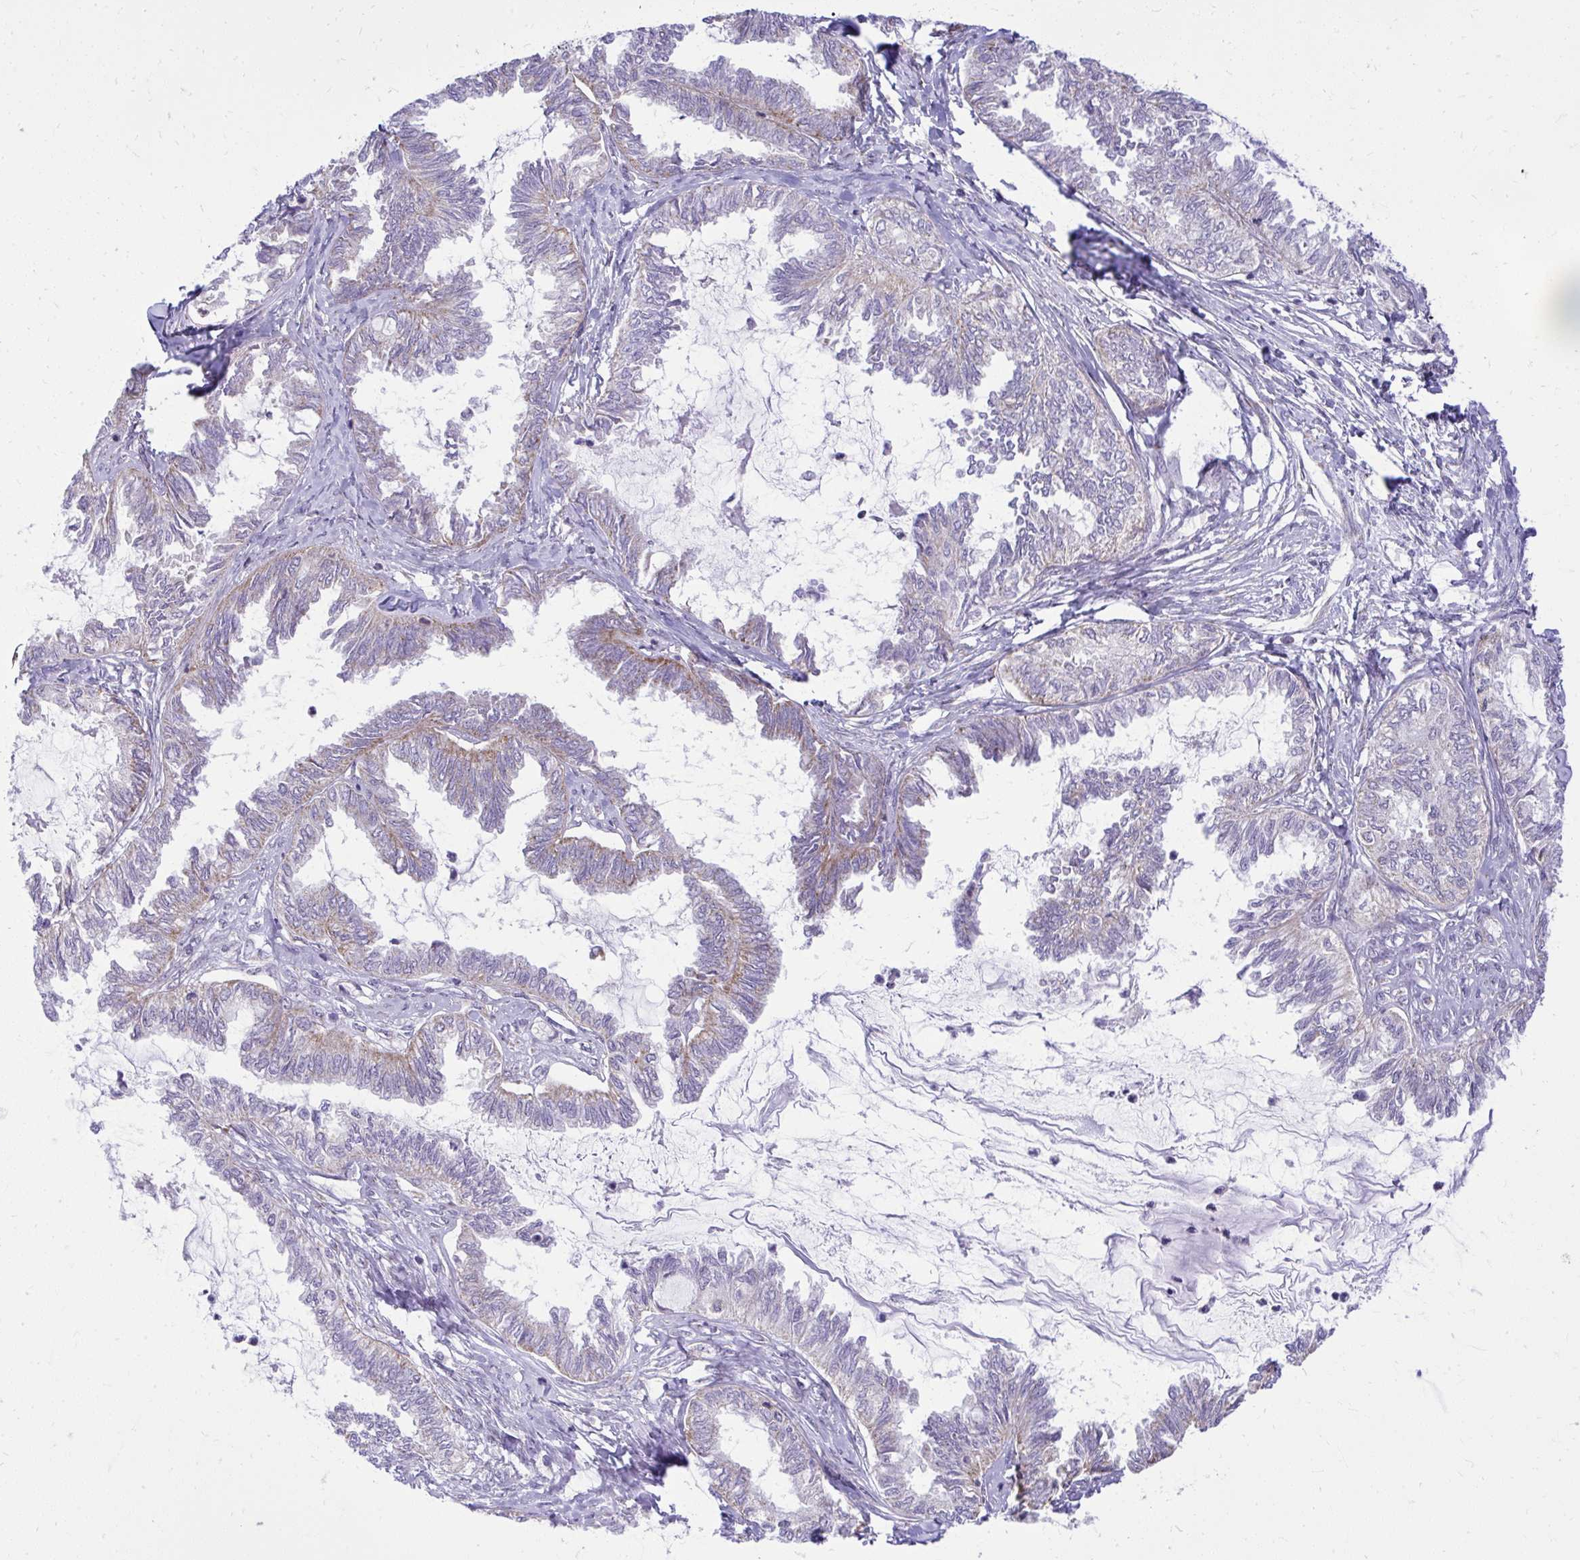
{"staining": {"intensity": "moderate", "quantity": "<25%", "location": "cytoplasmic/membranous"}, "tissue": "ovarian cancer", "cell_type": "Tumor cells", "image_type": "cancer", "snomed": [{"axis": "morphology", "description": "Carcinoma, endometroid"}, {"axis": "topography", "description": "Ovary"}], "caption": "Protein analysis of ovarian cancer (endometroid carcinoma) tissue shows moderate cytoplasmic/membranous positivity in about <25% of tumor cells. Using DAB (brown) and hematoxylin (blue) stains, captured at high magnification using brightfield microscopy.", "gene": "GPRIN3", "patient": {"sex": "female", "age": 70}}